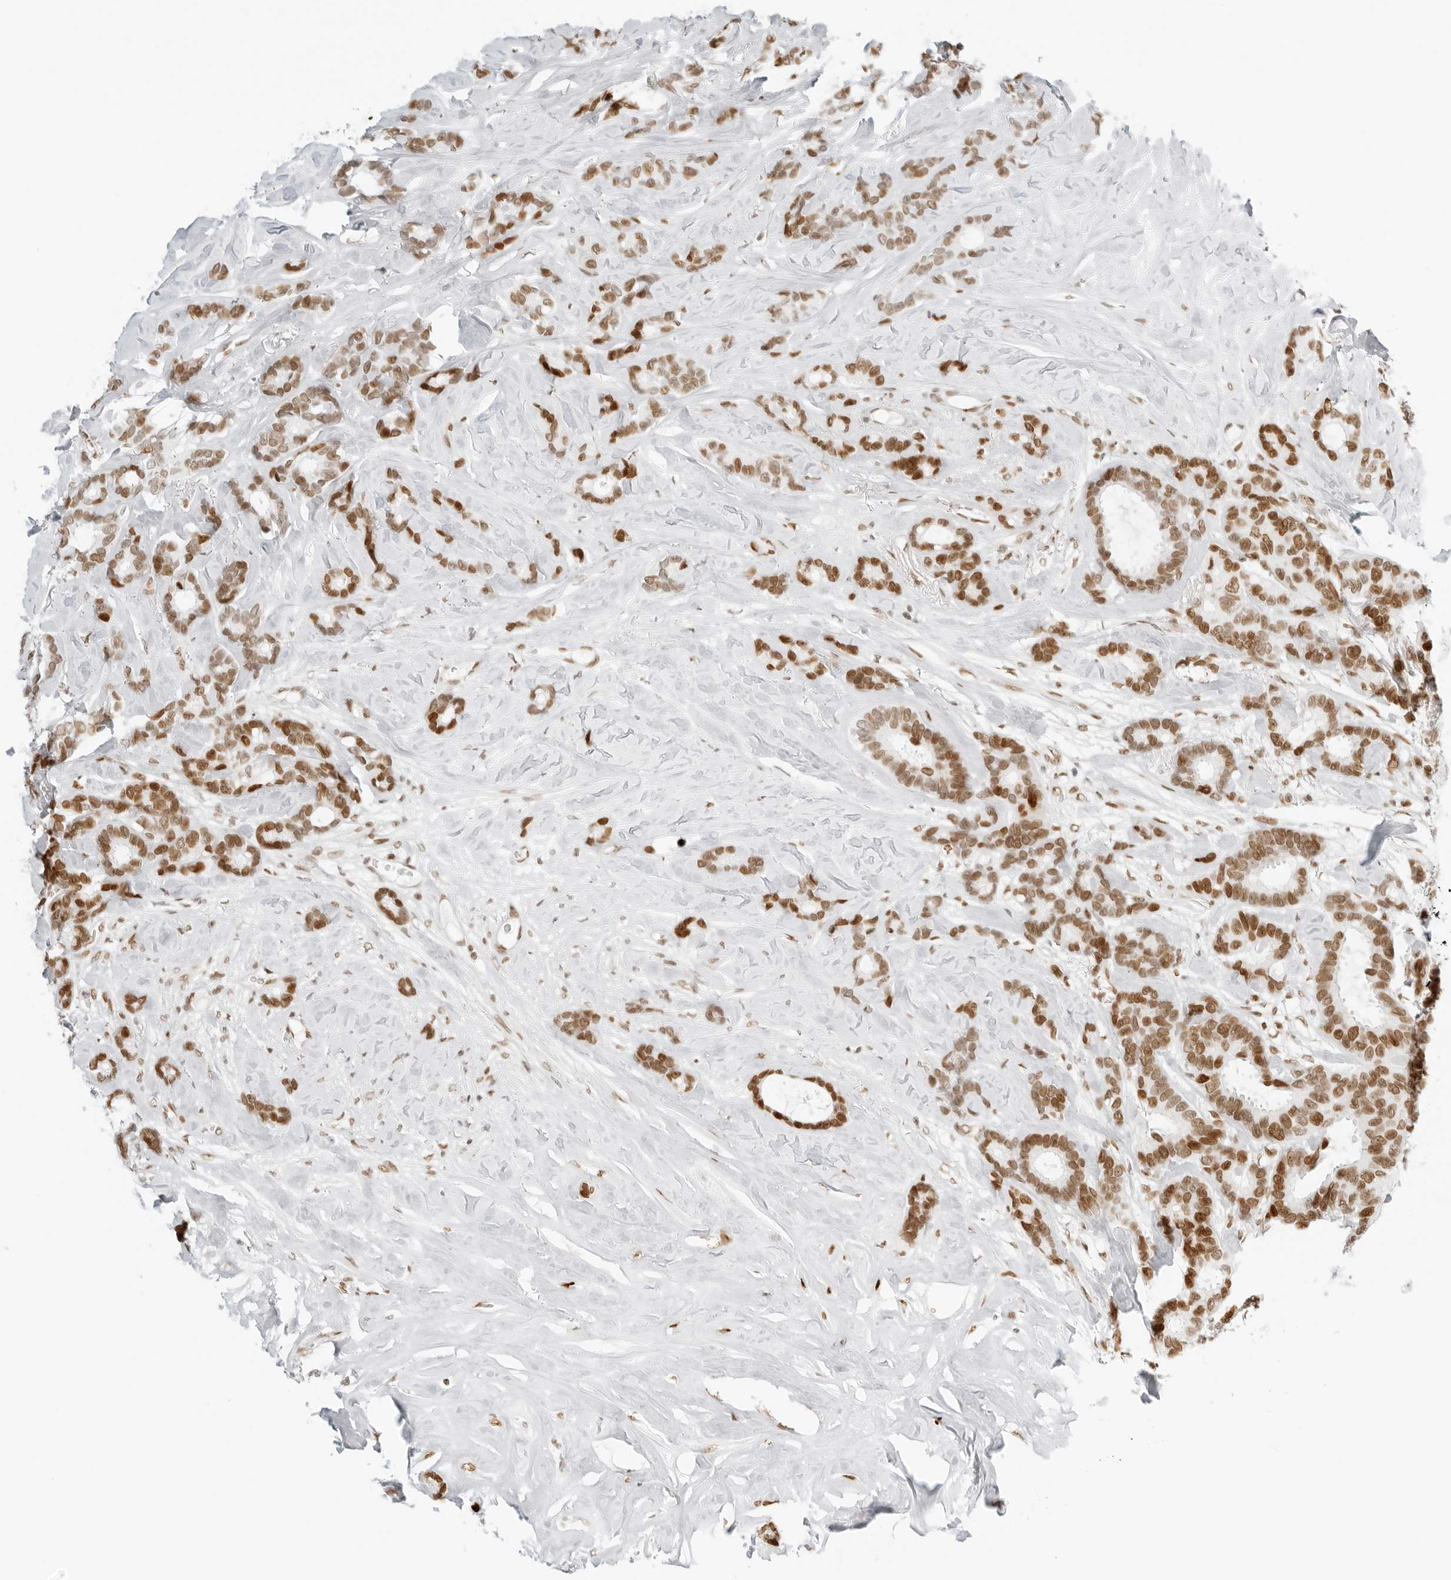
{"staining": {"intensity": "moderate", "quantity": ">75%", "location": "nuclear"}, "tissue": "breast cancer", "cell_type": "Tumor cells", "image_type": "cancer", "snomed": [{"axis": "morphology", "description": "Duct carcinoma"}, {"axis": "topography", "description": "Breast"}], "caption": "Protein staining reveals moderate nuclear expression in about >75% of tumor cells in breast cancer (intraductal carcinoma).", "gene": "RCC1", "patient": {"sex": "female", "age": 87}}